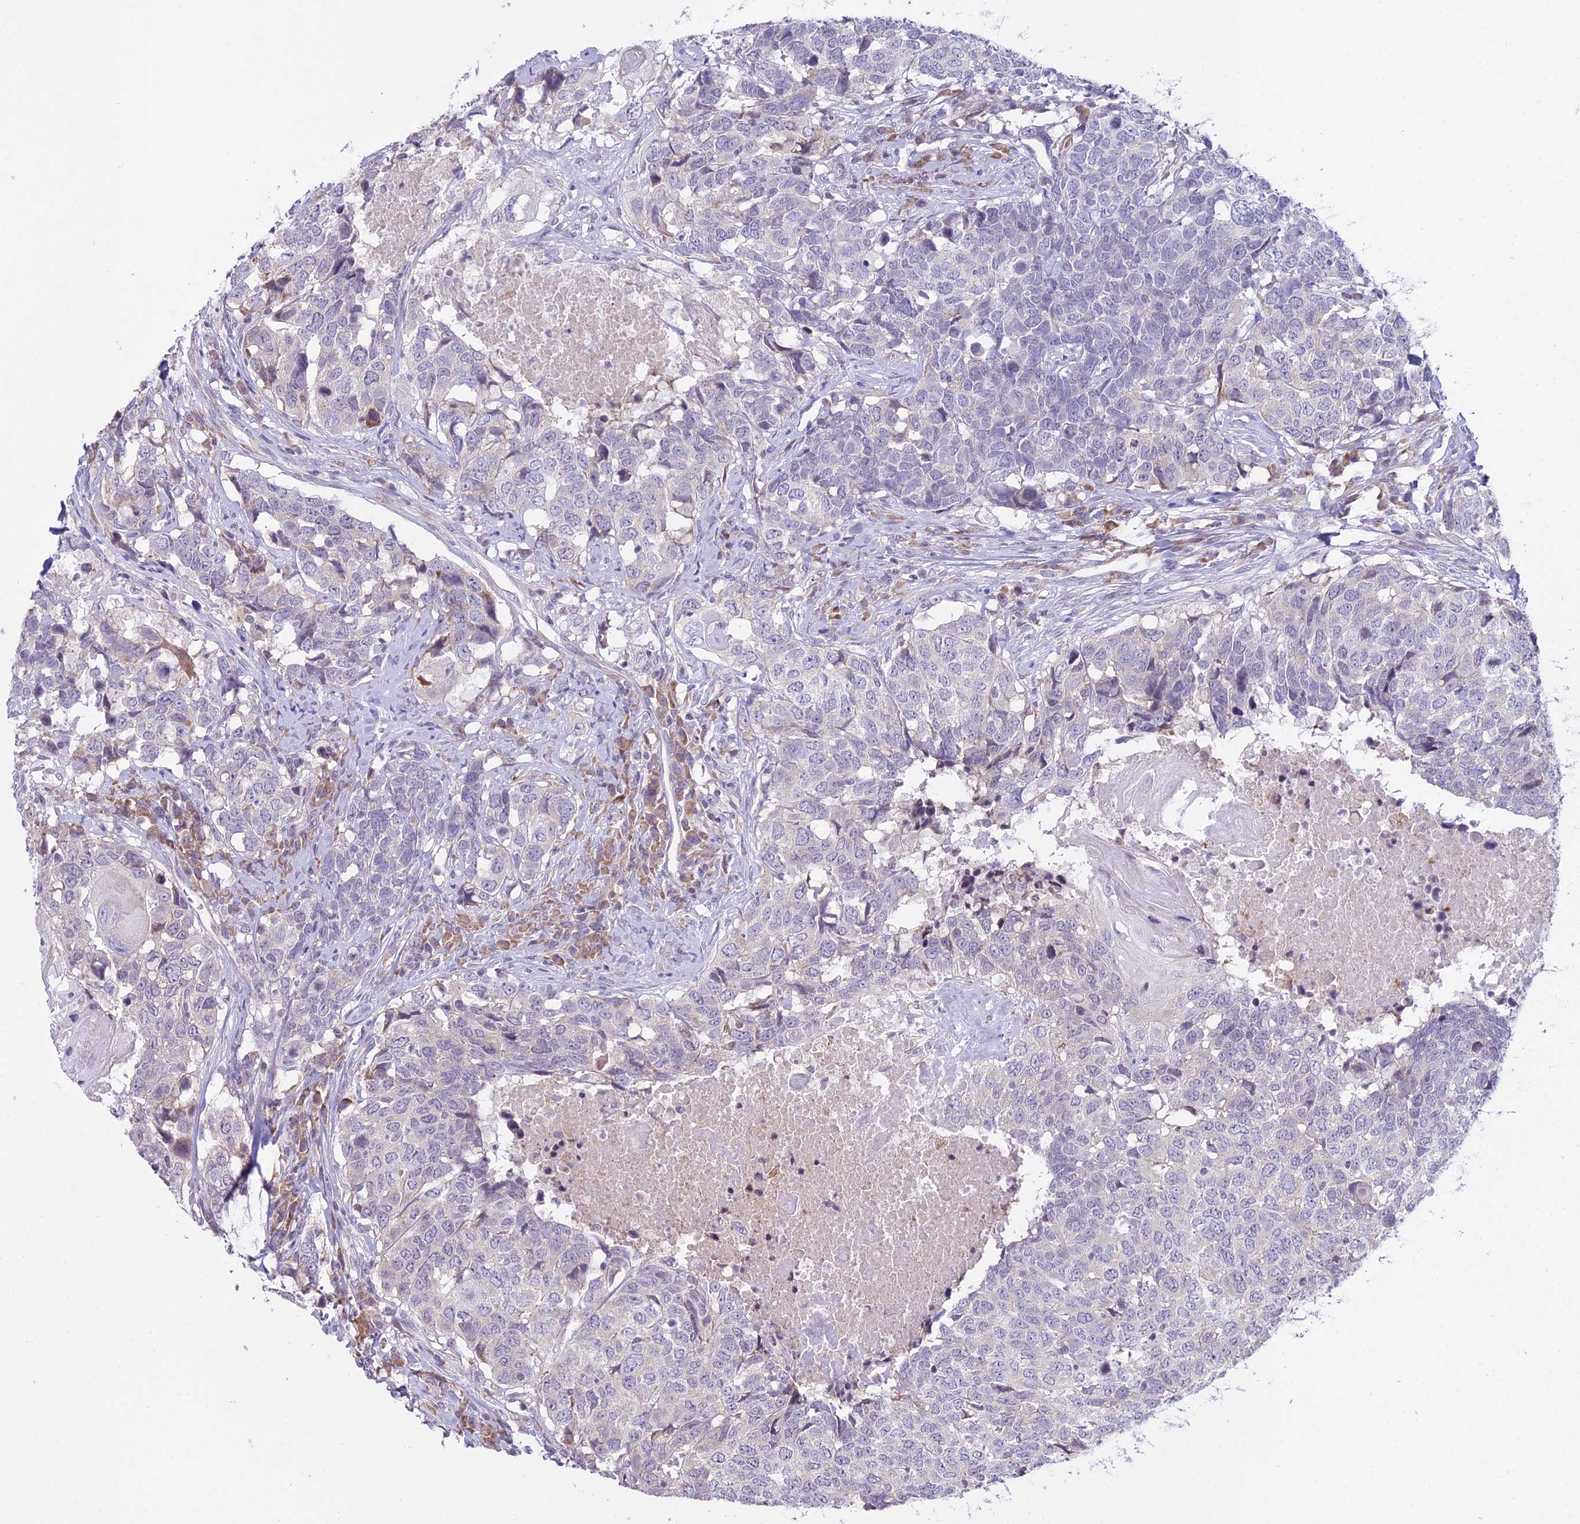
{"staining": {"intensity": "negative", "quantity": "none", "location": "none"}, "tissue": "head and neck cancer", "cell_type": "Tumor cells", "image_type": "cancer", "snomed": [{"axis": "morphology", "description": "Squamous cell carcinoma, NOS"}, {"axis": "topography", "description": "Head-Neck"}], "caption": "Protein analysis of head and neck cancer demonstrates no significant staining in tumor cells.", "gene": "RPS26", "patient": {"sex": "male", "age": 66}}